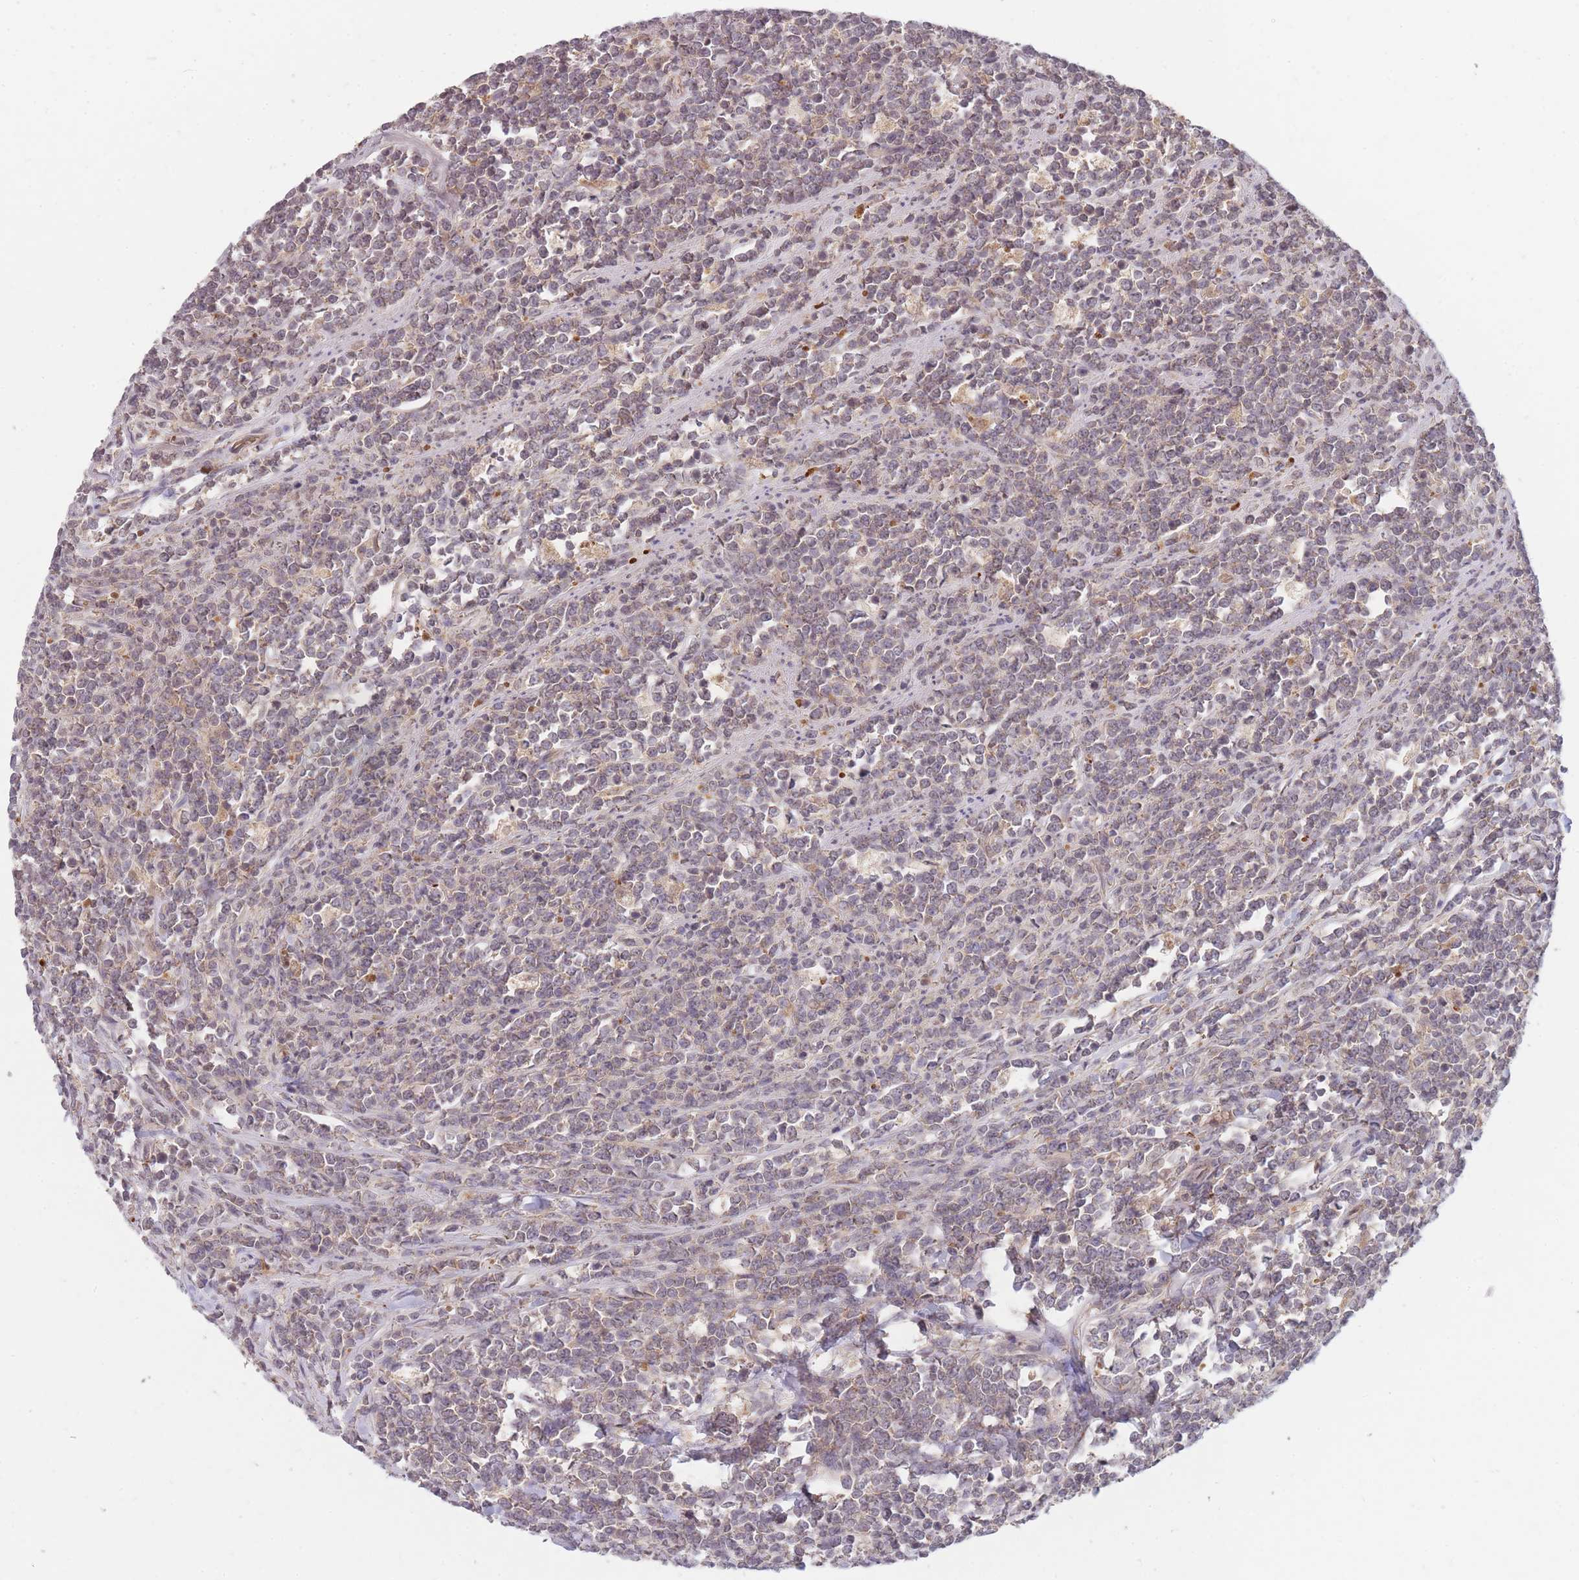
{"staining": {"intensity": "negative", "quantity": "none", "location": "none"}, "tissue": "lymphoma", "cell_type": "Tumor cells", "image_type": "cancer", "snomed": [{"axis": "morphology", "description": "Malignant lymphoma, non-Hodgkin's type, High grade"}, {"axis": "topography", "description": "Small intestine"}, {"axis": "topography", "description": "Colon"}], "caption": "The histopathology image demonstrates no staining of tumor cells in malignant lymphoma, non-Hodgkin's type (high-grade).", "gene": "RALGDS", "patient": {"sex": "male", "age": 8}}